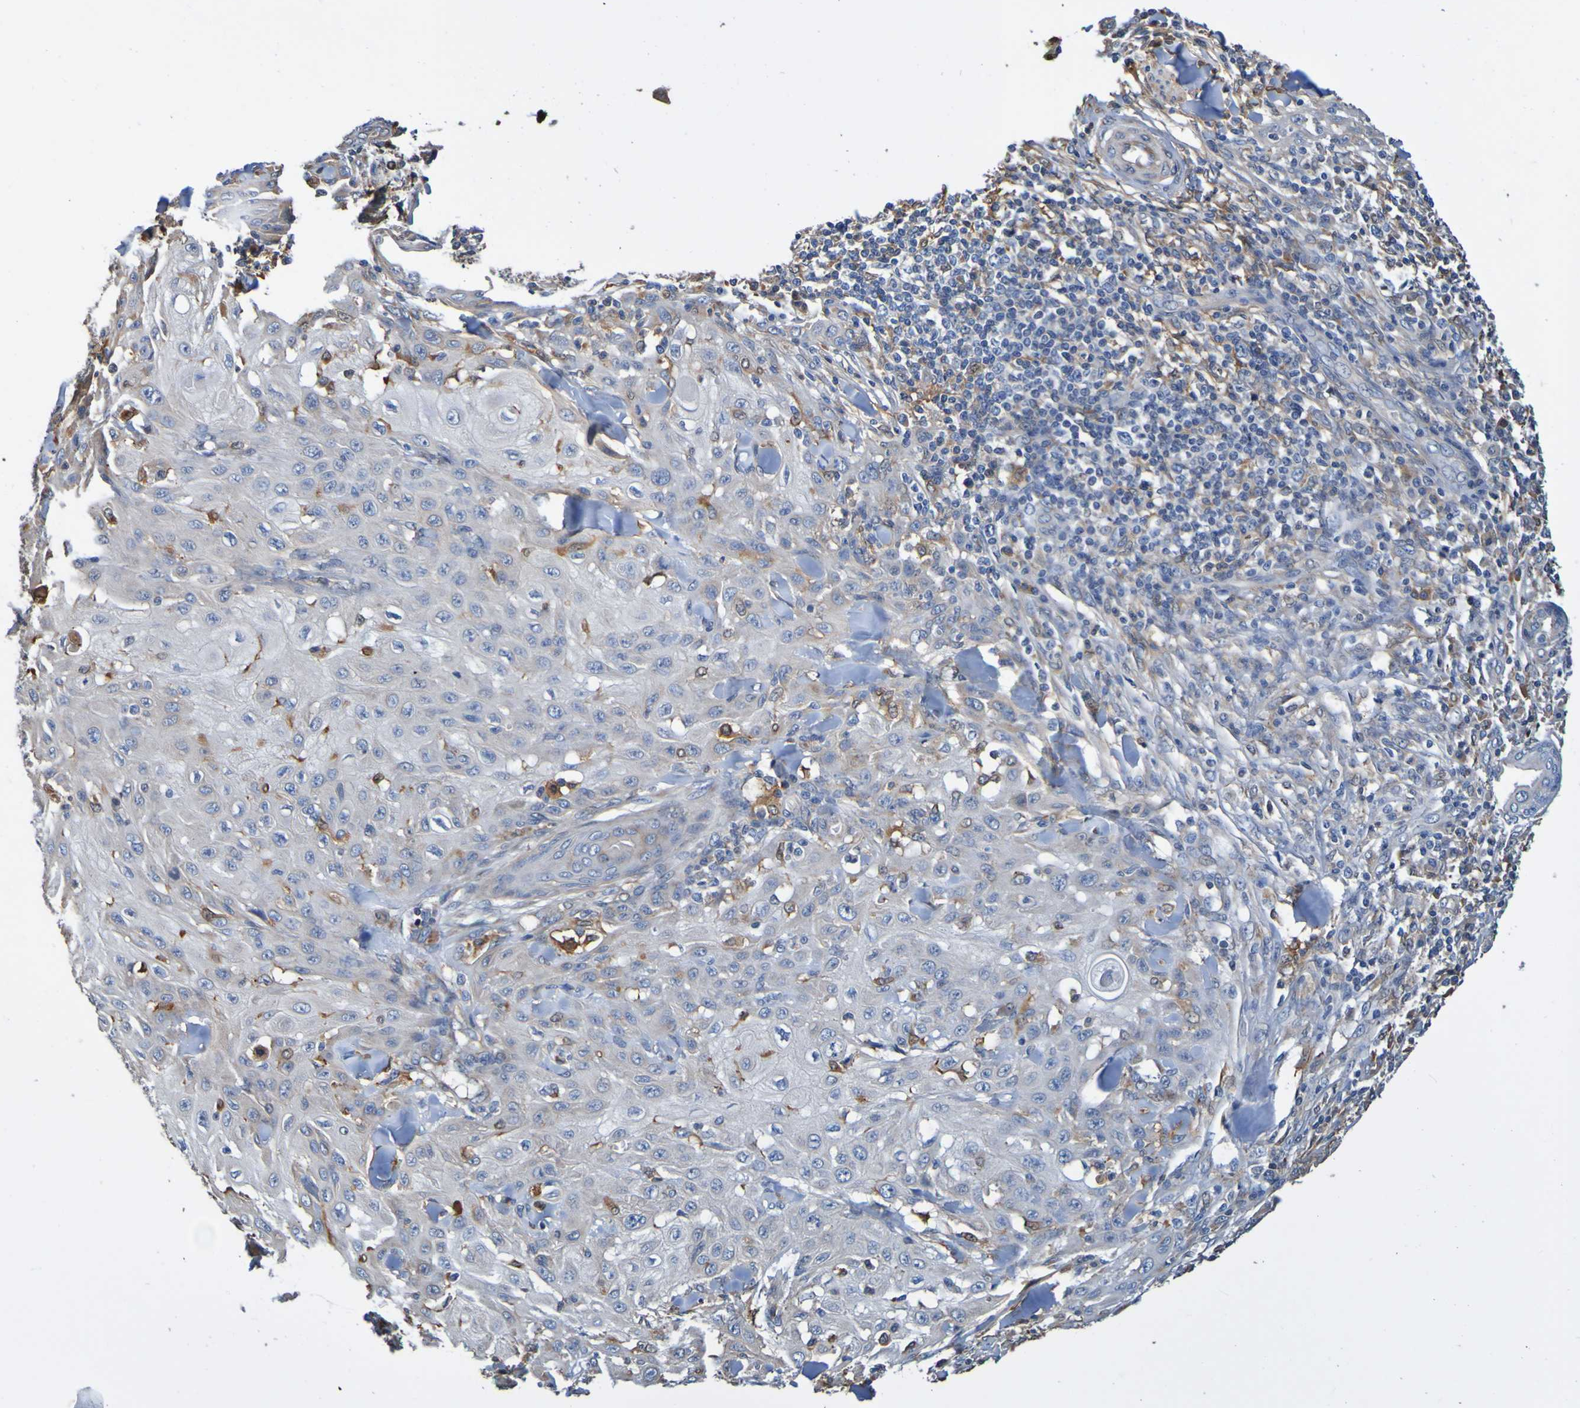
{"staining": {"intensity": "weak", "quantity": ">75%", "location": "cytoplasmic/membranous"}, "tissue": "skin cancer", "cell_type": "Tumor cells", "image_type": "cancer", "snomed": [{"axis": "morphology", "description": "Squamous cell carcinoma, NOS"}, {"axis": "topography", "description": "Skin"}], "caption": "IHC of skin cancer (squamous cell carcinoma) demonstrates low levels of weak cytoplasmic/membranous positivity in about >75% of tumor cells. The staining is performed using DAB (3,3'-diaminobenzidine) brown chromogen to label protein expression. The nuclei are counter-stained blue using hematoxylin.", "gene": "METAP2", "patient": {"sex": "male", "age": 24}}